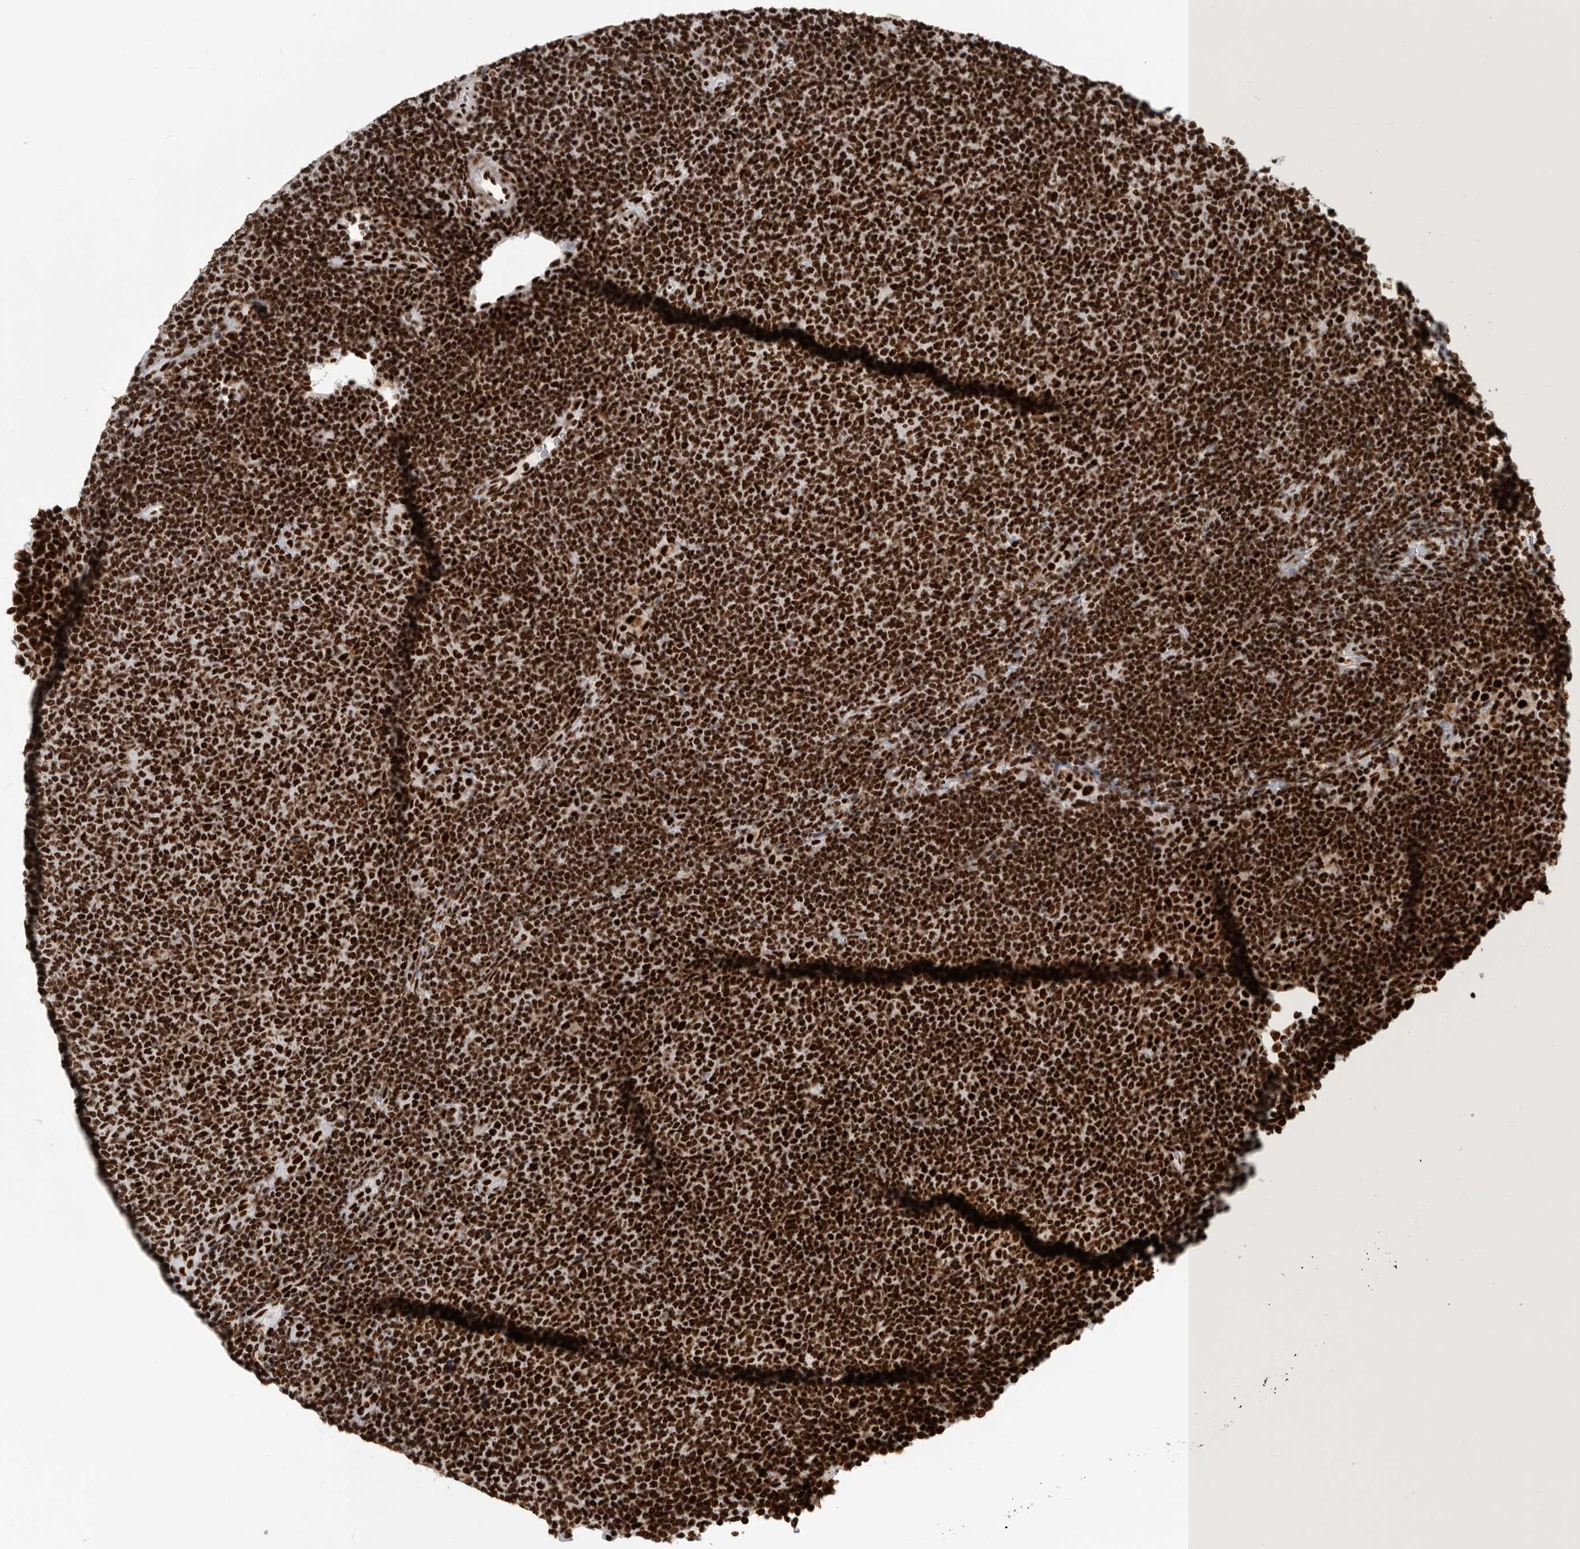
{"staining": {"intensity": "strong", "quantity": ">75%", "location": "nuclear"}, "tissue": "lymphoma", "cell_type": "Tumor cells", "image_type": "cancer", "snomed": [{"axis": "morphology", "description": "Malignant lymphoma, non-Hodgkin's type, Low grade"}, {"axis": "topography", "description": "Lymph node"}], "caption": "There is high levels of strong nuclear expression in tumor cells of lymphoma, as demonstrated by immunohistochemical staining (brown color).", "gene": "BCLAF1", "patient": {"sex": "male", "age": 66}}